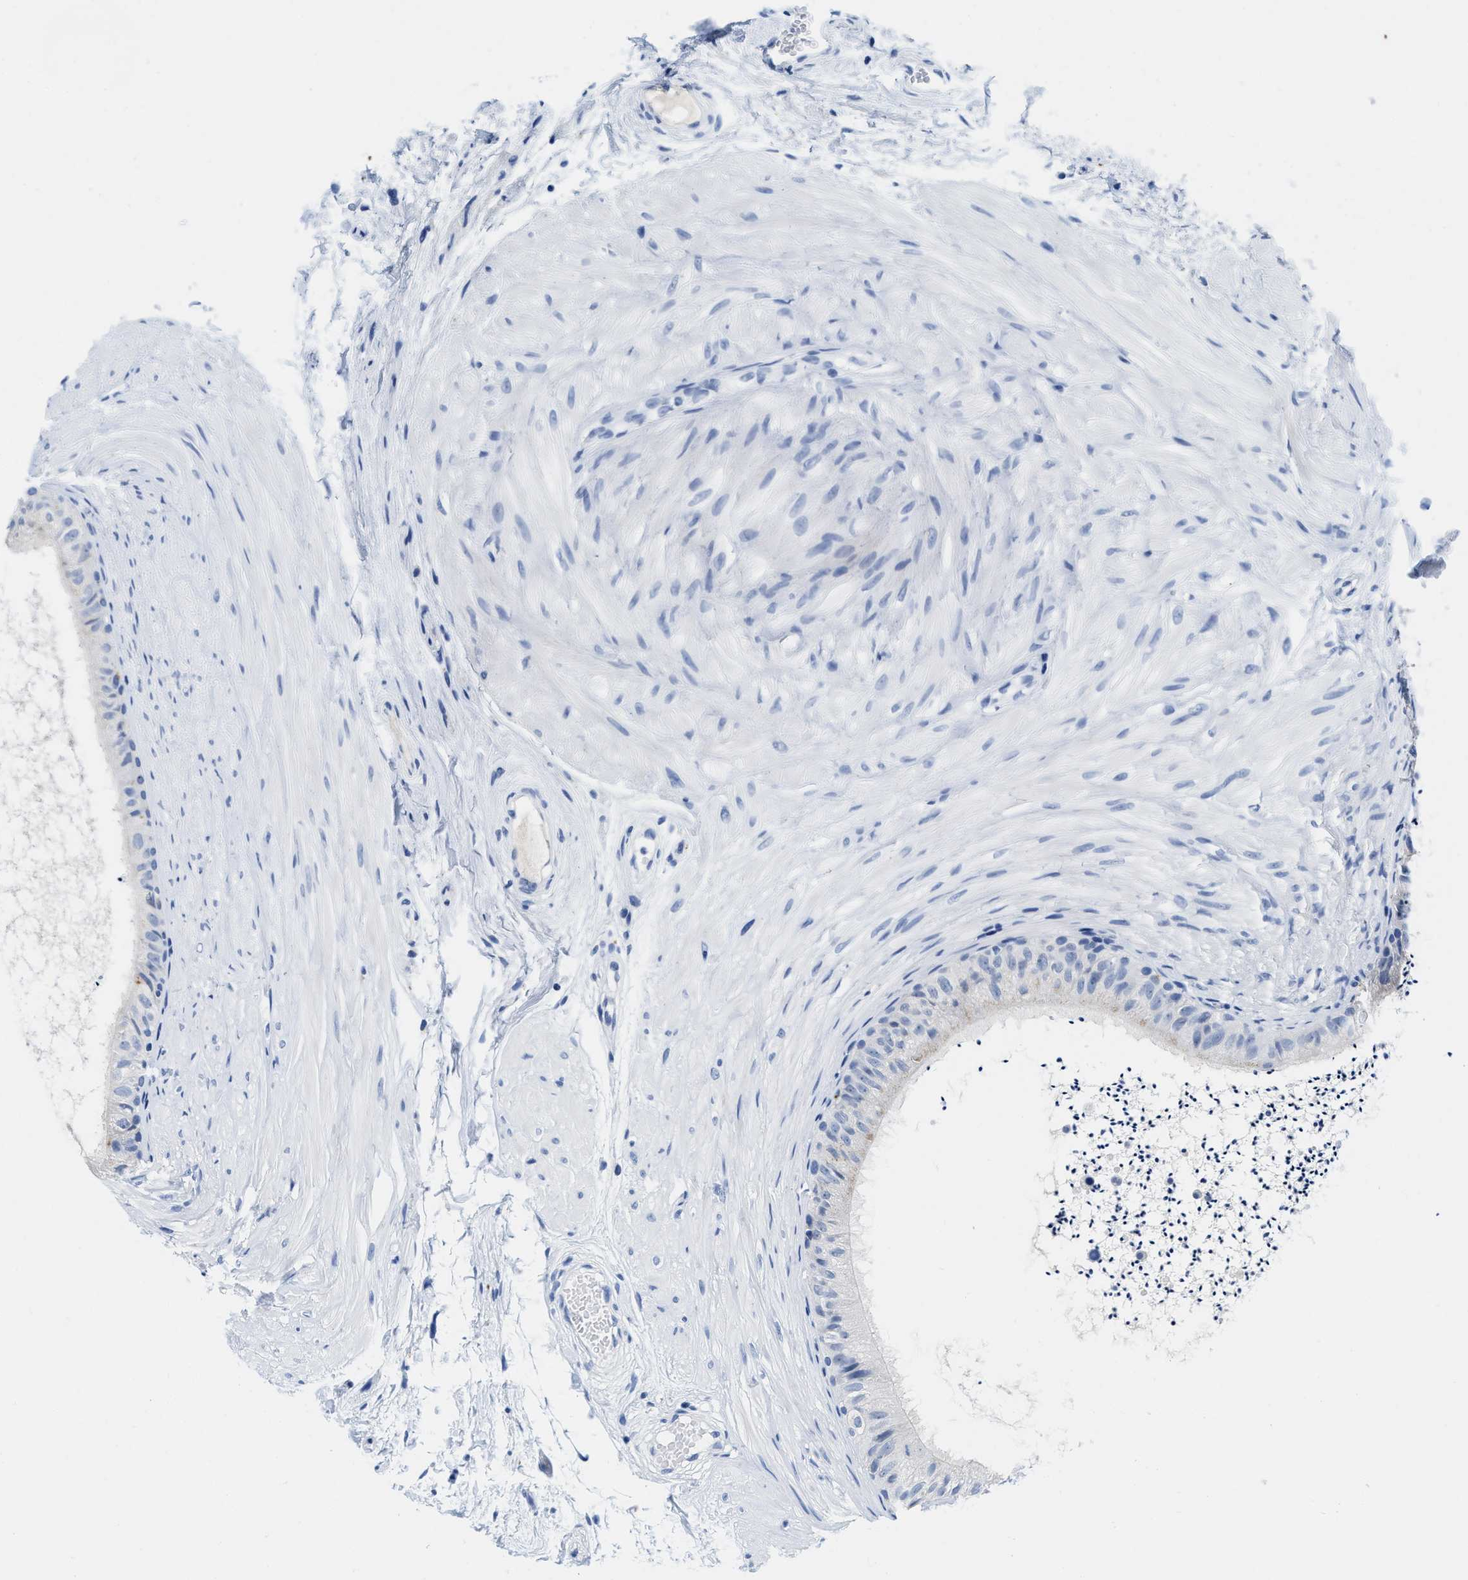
{"staining": {"intensity": "moderate", "quantity": "<25%", "location": "cytoplasmic/membranous"}, "tissue": "epididymis", "cell_type": "Glandular cells", "image_type": "normal", "snomed": [{"axis": "morphology", "description": "Normal tissue, NOS"}, {"axis": "topography", "description": "Epididymis"}], "caption": "This micrograph reveals normal epididymis stained with immunohistochemistry to label a protein in brown. The cytoplasmic/membranous of glandular cells show moderate positivity for the protein. Nuclei are counter-stained blue.", "gene": "TTC3", "patient": {"sex": "male", "age": 56}}